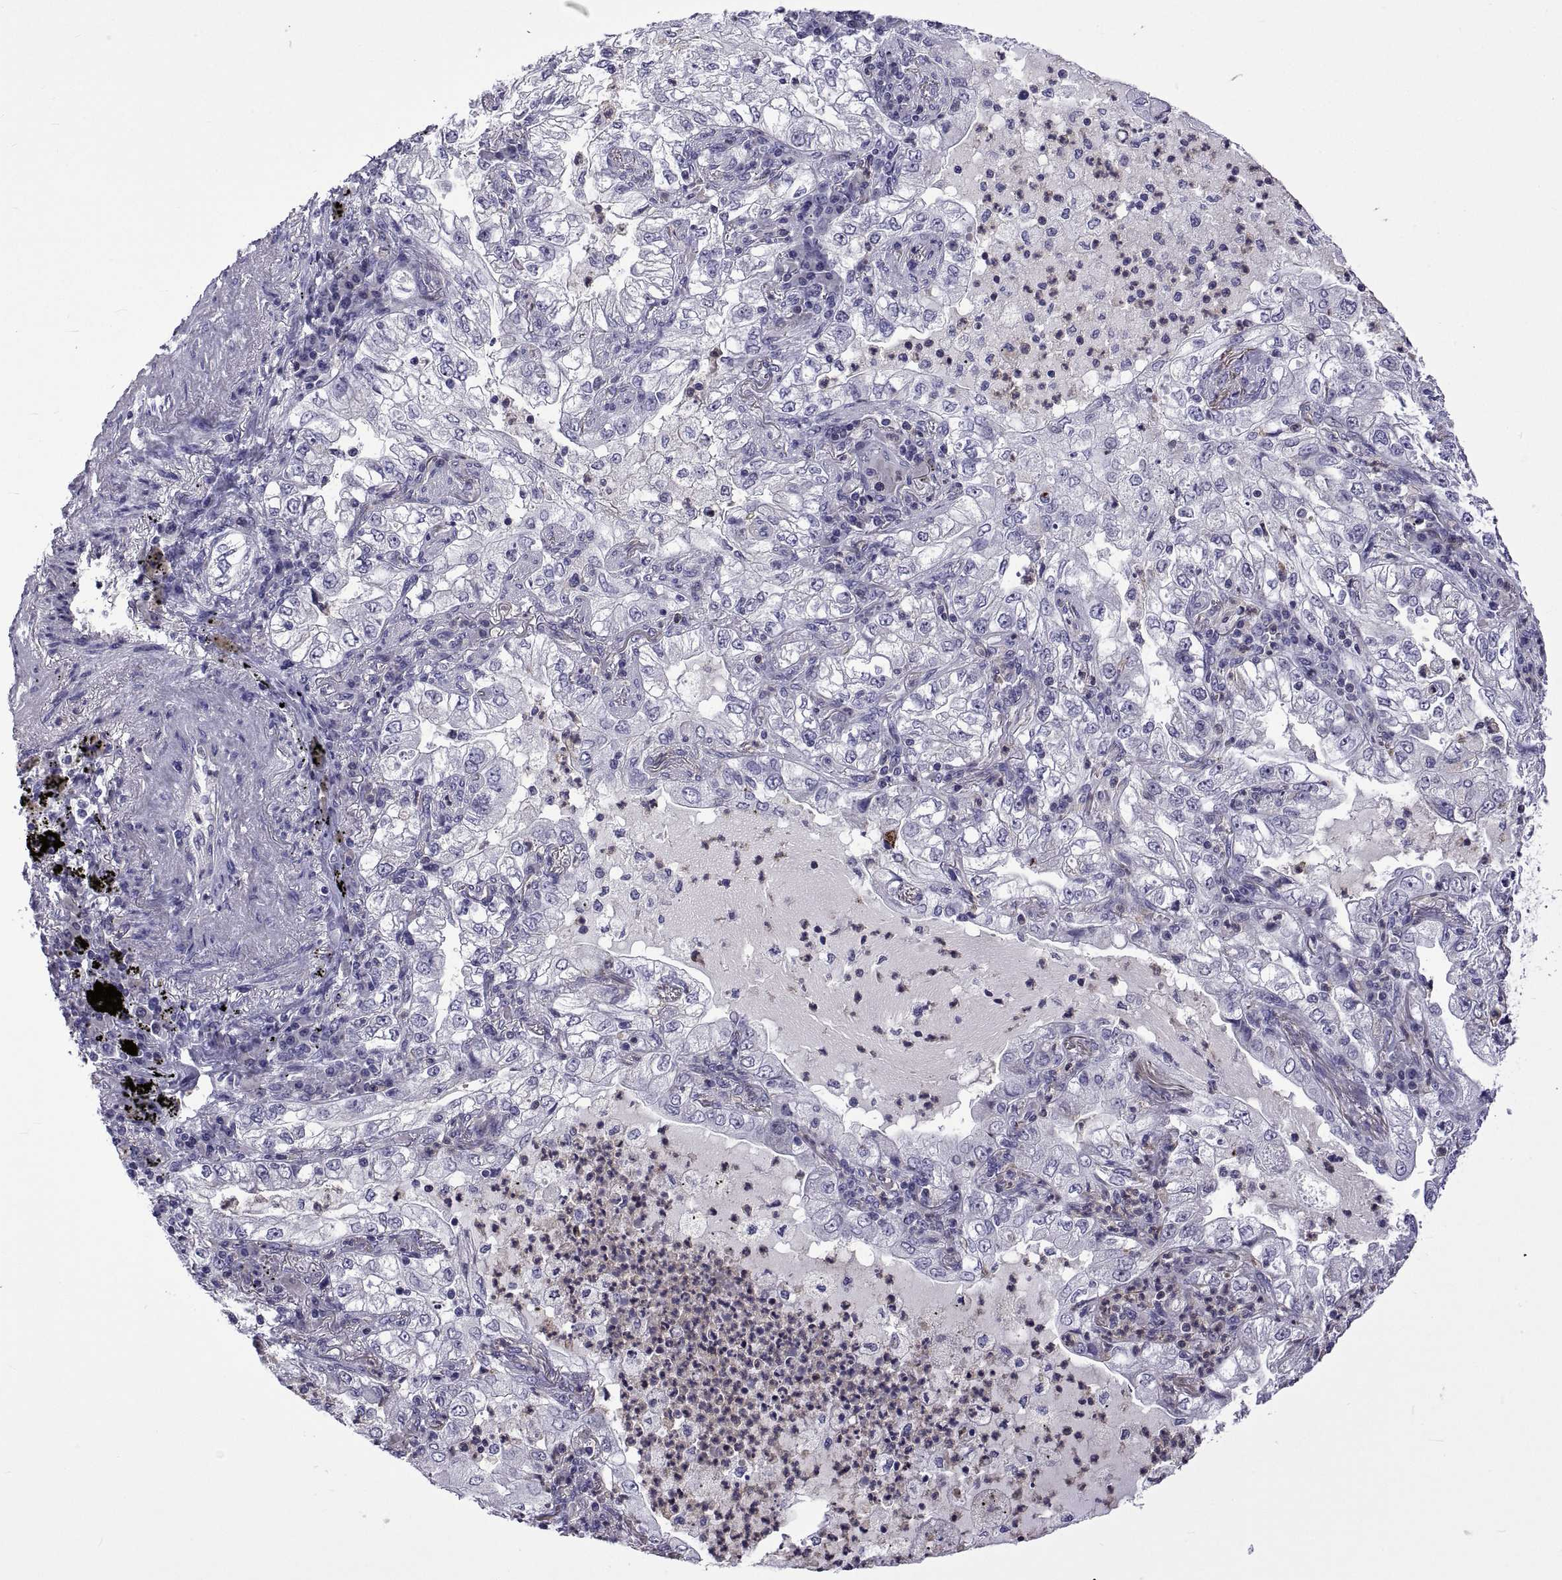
{"staining": {"intensity": "negative", "quantity": "none", "location": "none"}, "tissue": "lung cancer", "cell_type": "Tumor cells", "image_type": "cancer", "snomed": [{"axis": "morphology", "description": "Adenocarcinoma, NOS"}, {"axis": "topography", "description": "Lung"}], "caption": "High power microscopy micrograph of an immunohistochemistry (IHC) micrograph of adenocarcinoma (lung), revealing no significant expression in tumor cells.", "gene": "LCN9", "patient": {"sex": "female", "age": 73}}